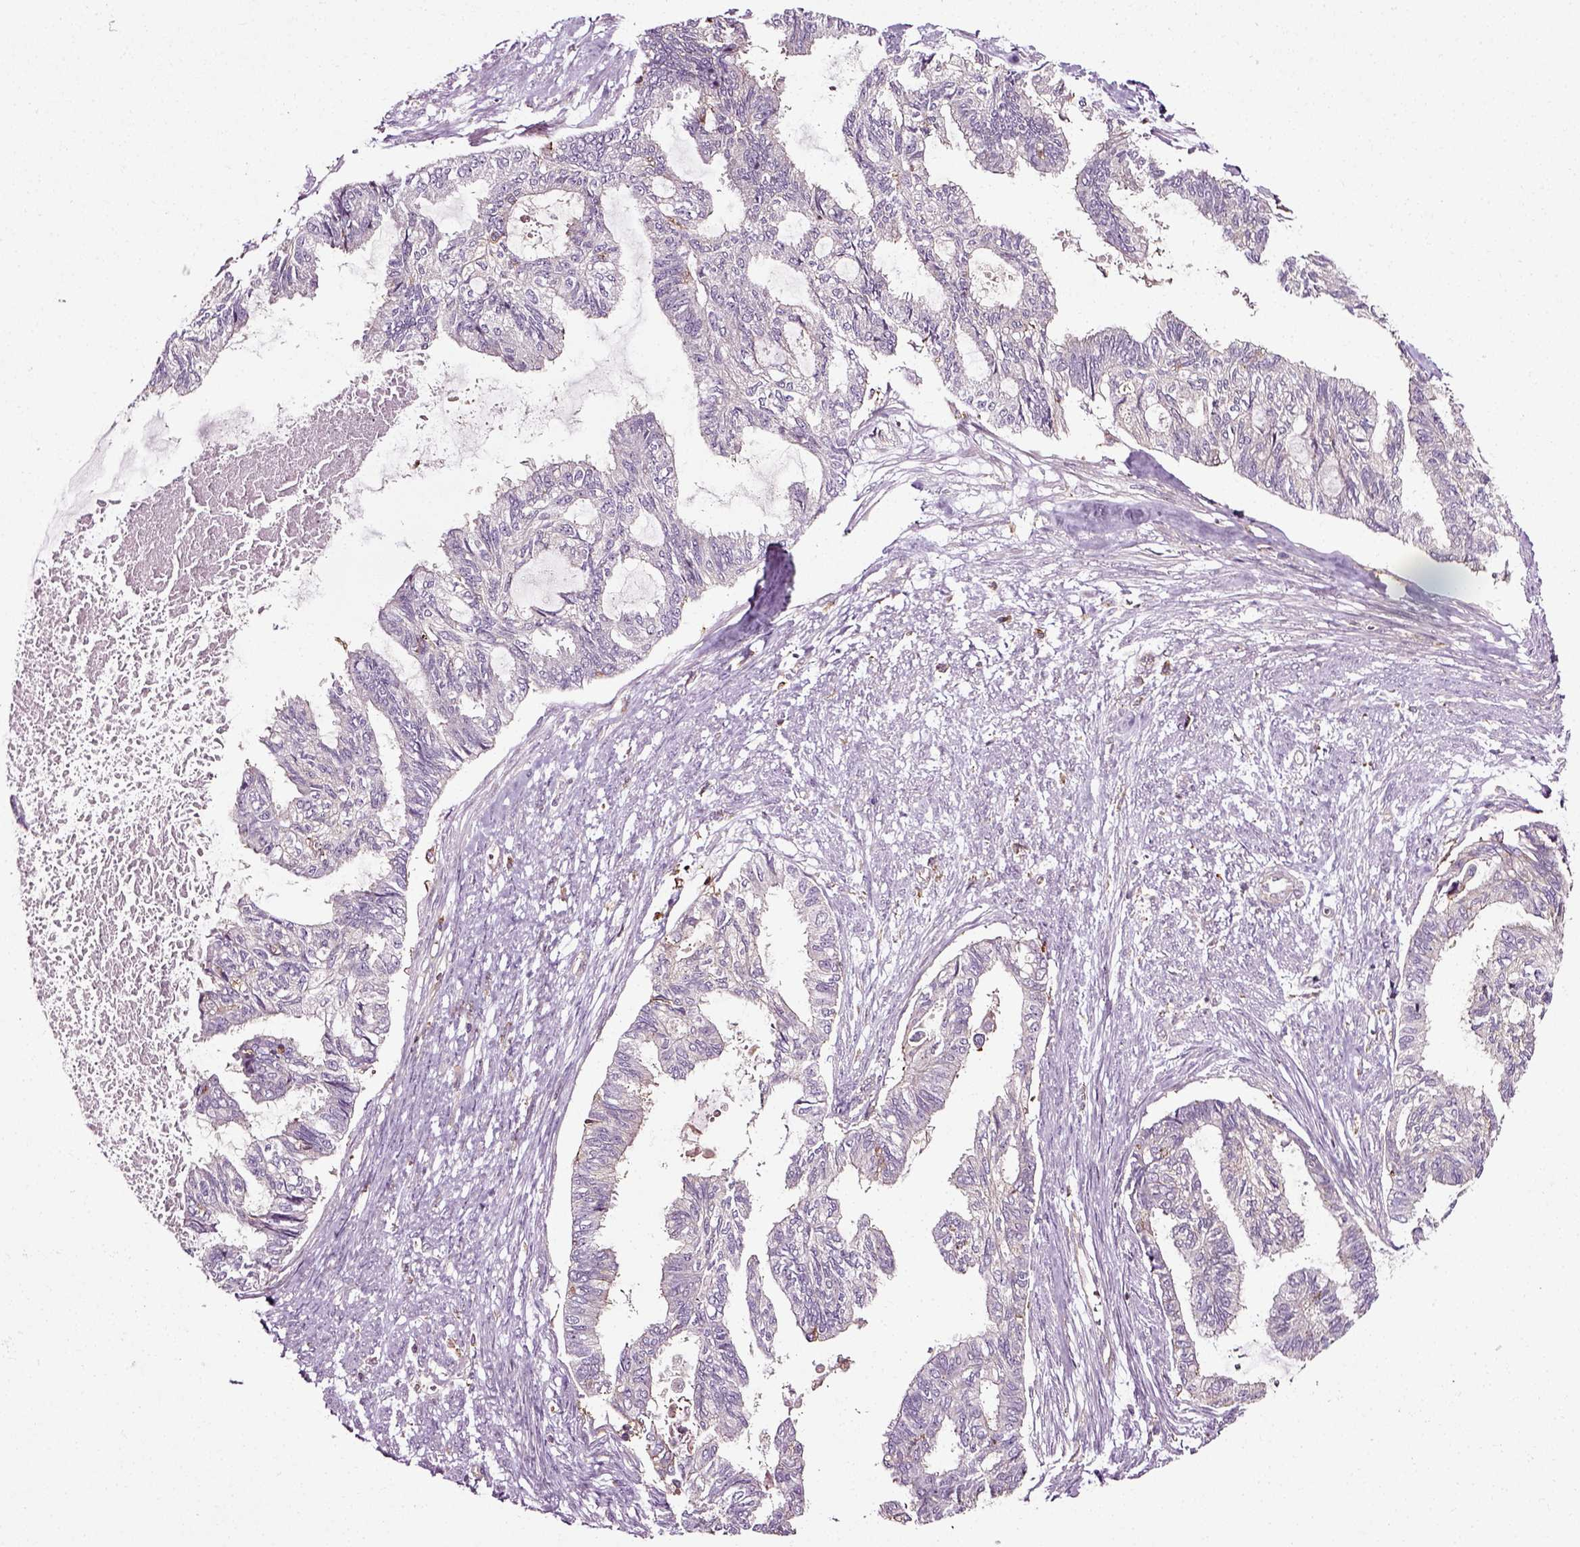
{"staining": {"intensity": "negative", "quantity": "none", "location": "none"}, "tissue": "endometrial cancer", "cell_type": "Tumor cells", "image_type": "cancer", "snomed": [{"axis": "morphology", "description": "Adenocarcinoma, NOS"}, {"axis": "topography", "description": "Endometrium"}], "caption": "Protein analysis of adenocarcinoma (endometrial) exhibits no significant positivity in tumor cells. (DAB (3,3'-diaminobenzidine) immunohistochemistry, high magnification).", "gene": "RHOF", "patient": {"sex": "female", "age": 86}}